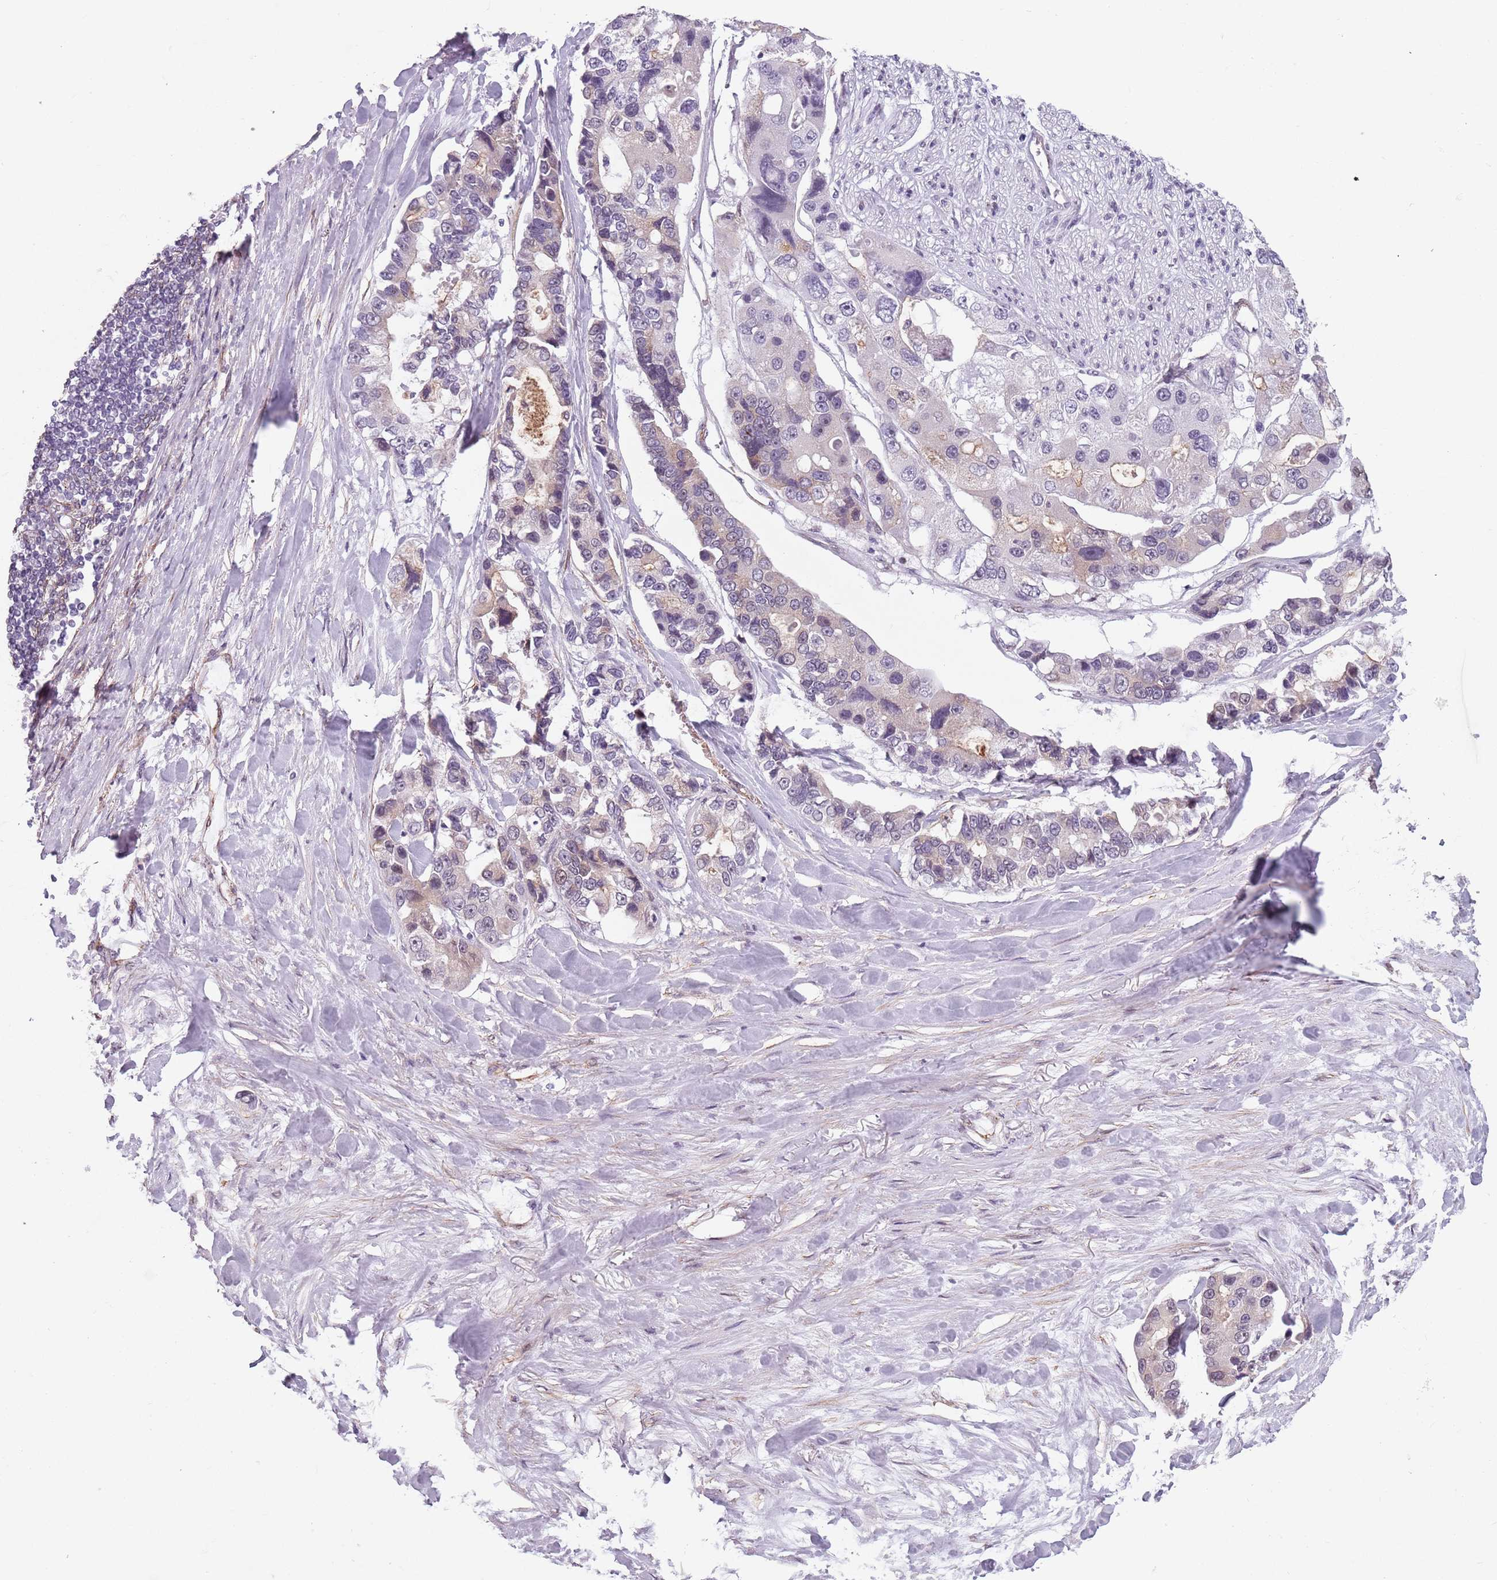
{"staining": {"intensity": "weak", "quantity": "<25%", "location": "cytoplasmic/membranous"}, "tissue": "lung cancer", "cell_type": "Tumor cells", "image_type": "cancer", "snomed": [{"axis": "morphology", "description": "Adenocarcinoma, NOS"}, {"axis": "topography", "description": "Lung"}], "caption": "Histopathology image shows no significant protein expression in tumor cells of adenocarcinoma (lung).", "gene": "TMC4", "patient": {"sex": "female", "age": 54}}